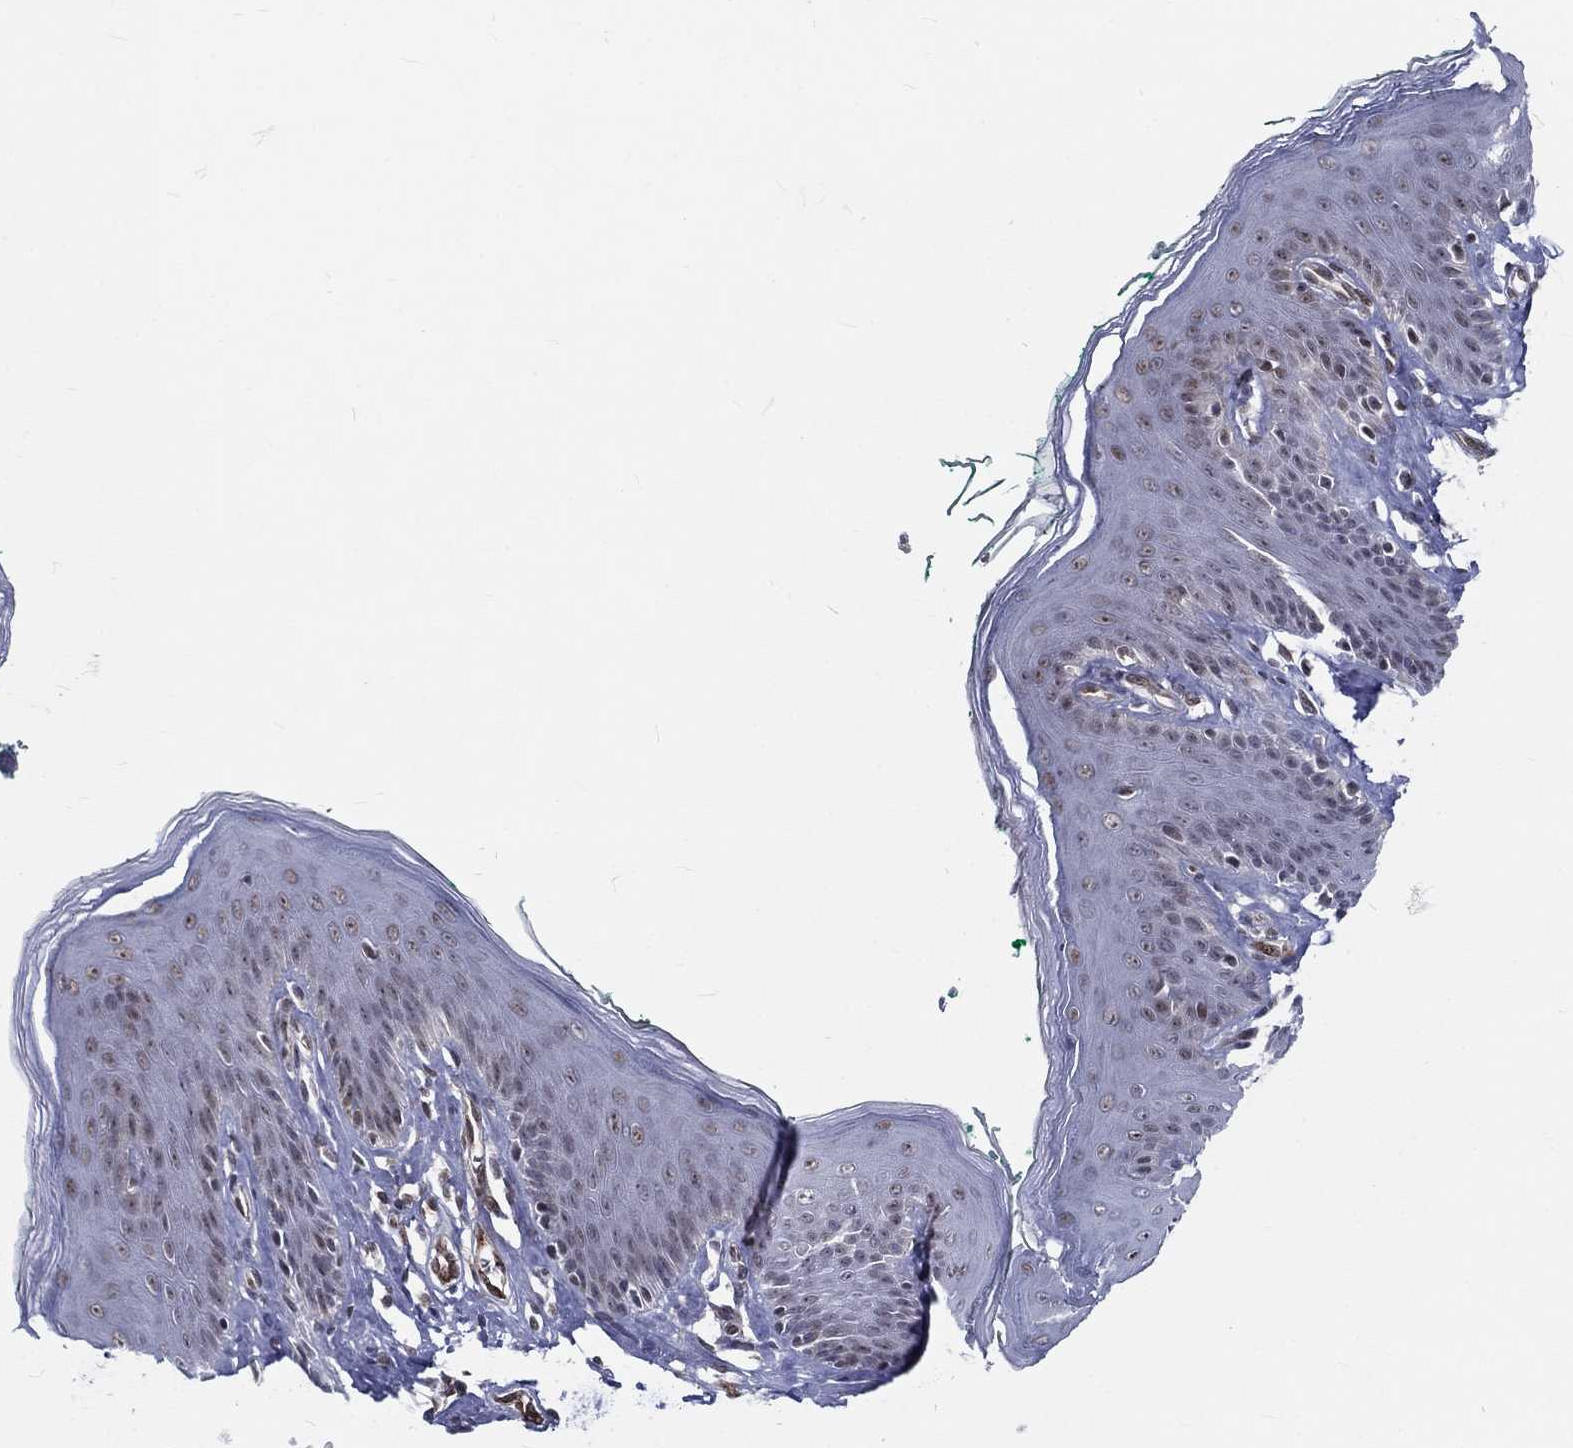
{"staining": {"intensity": "moderate", "quantity": "<25%", "location": "nuclear"}, "tissue": "skin", "cell_type": "Epidermal cells", "image_type": "normal", "snomed": [{"axis": "morphology", "description": "Normal tissue, NOS"}, {"axis": "topography", "description": "Vulva"}], "caption": "There is low levels of moderate nuclear positivity in epidermal cells of unremarkable skin, as demonstrated by immunohistochemical staining (brown color).", "gene": "ZBED1", "patient": {"sex": "female", "age": 66}}